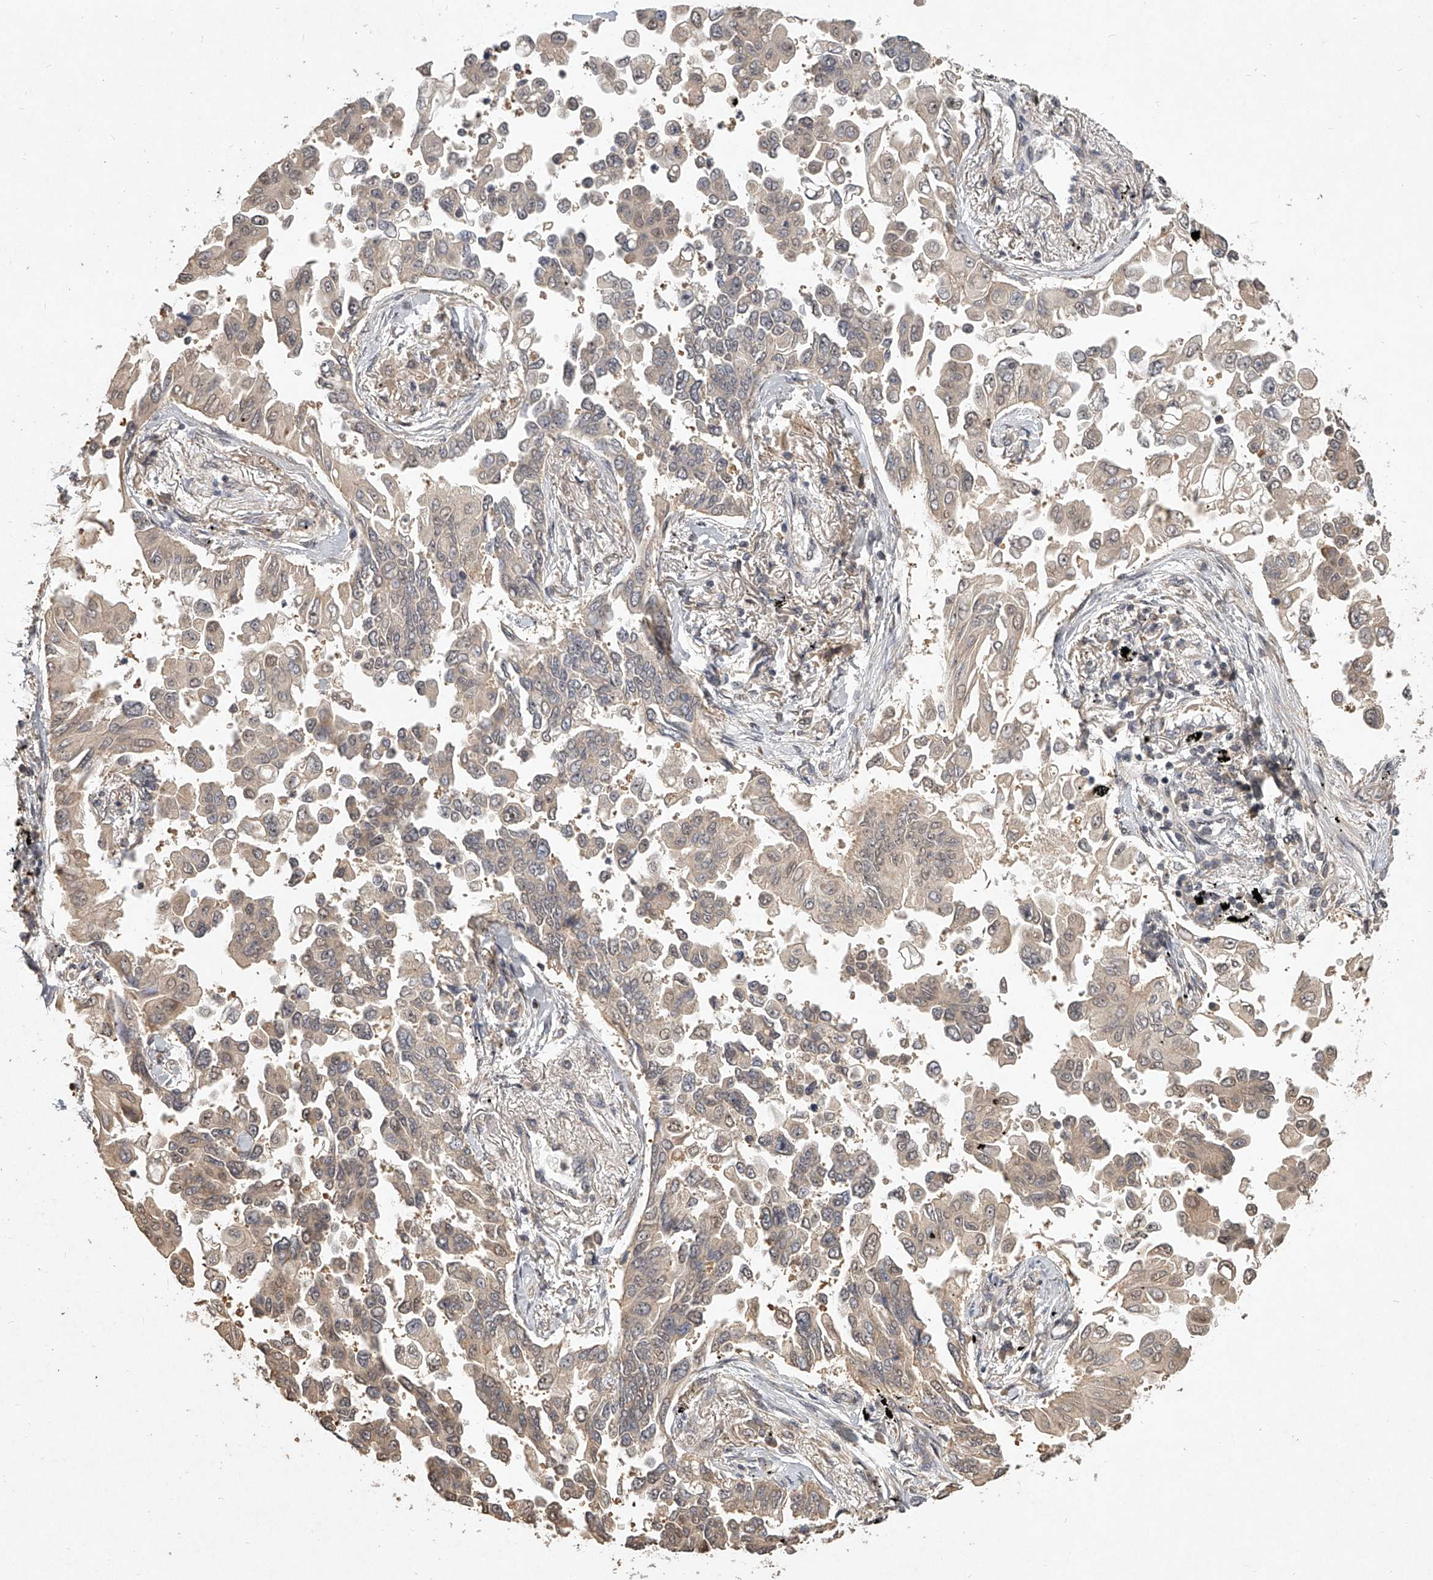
{"staining": {"intensity": "weak", "quantity": "<25%", "location": "cytoplasmic/membranous"}, "tissue": "lung cancer", "cell_type": "Tumor cells", "image_type": "cancer", "snomed": [{"axis": "morphology", "description": "Adenocarcinoma, NOS"}, {"axis": "topography", "description": "Lung"}], "caption": "Lung cancer (adenocarcinoma) was stained to show a protein in brown. There is no significant positivity in tumor cells.", "gene": "SLC37A1", "patient": {"sex": "female", "age": 67}}